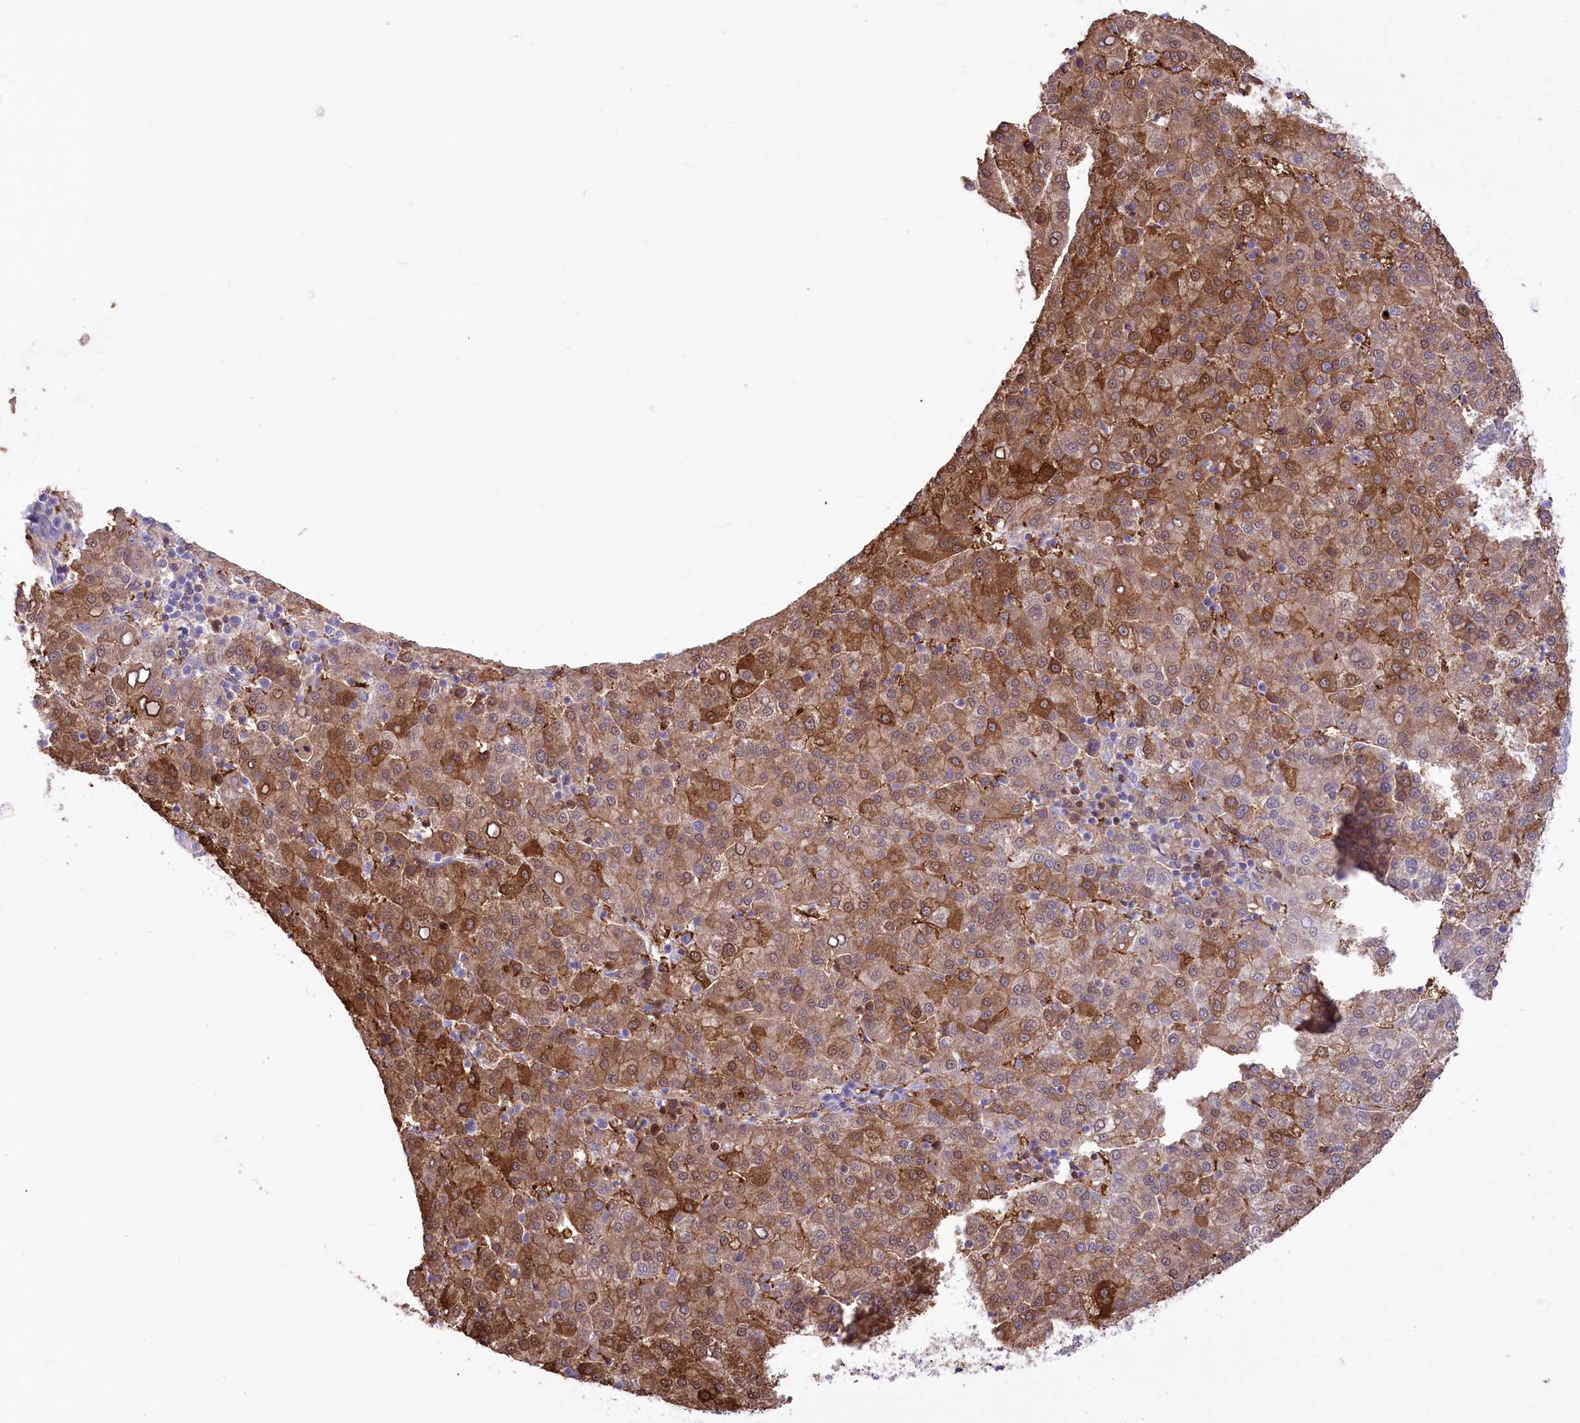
{"staining": {"intensity": "moderate", "quantity": ">75%", "location": "cytoplasmic/membranous"}, "tissue": "liver cancer", "cell_type": "Tumor cells", "image_type": "cancer", "snomed": [{"axis": "morphology", "description": "Carcinoma, Hepatocellular, NOS"}, {"axis": "topography", "description": "Liver"}], "caption": "A medium amount of moderate cytoplasmic/membranous staining is appreciated in approximately >75% of tumor cells in liver cancer (hepatocellular carcinoma) tissue.", "gene": "PRSS53", "patient": {"sex": "female", "age": 58}}